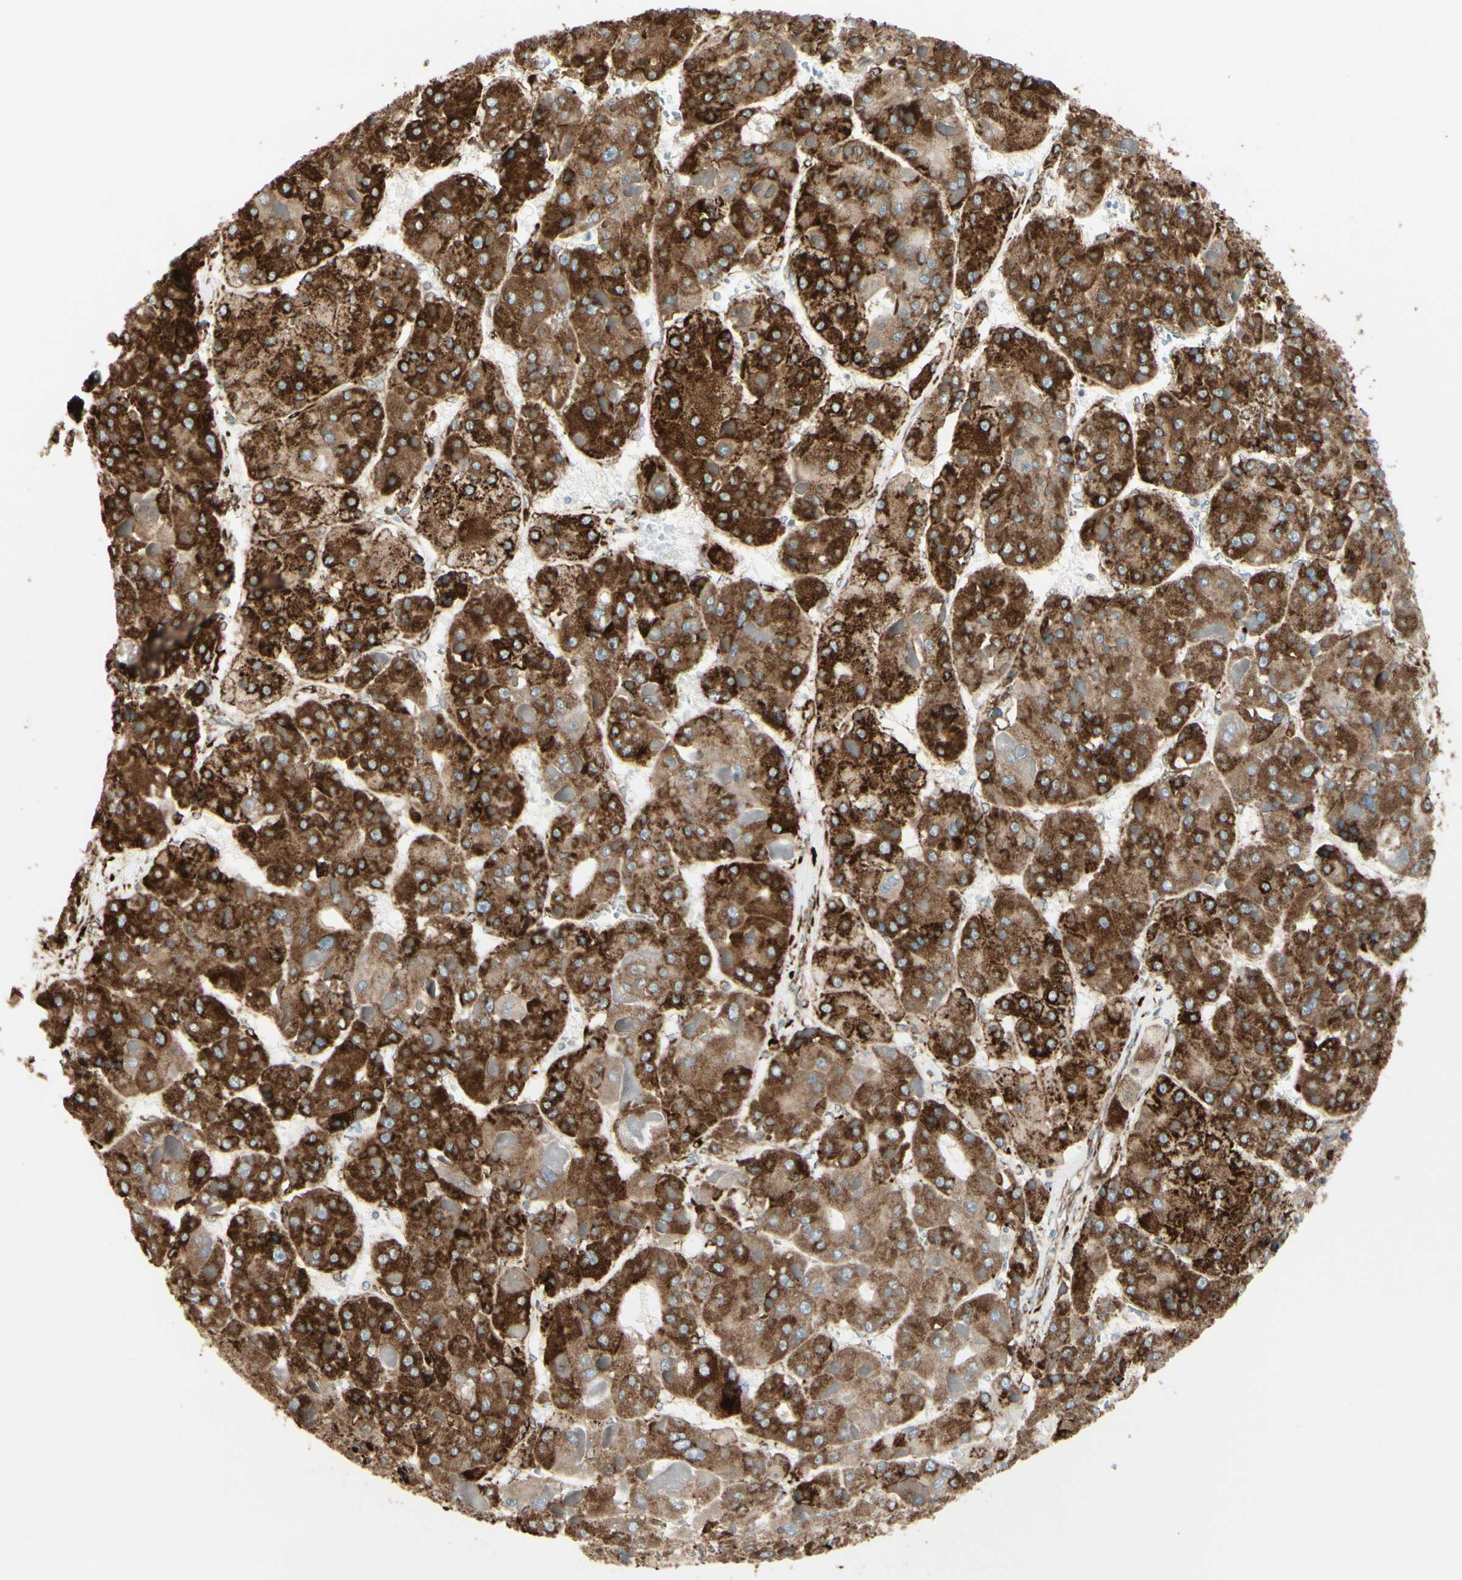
{"staining": {"intensity": "strong", "quantity": ">75%", "location": "cytoplasmic/membranous"}, "tissue": "liver cancer", "cell_type": "Tumor cells", "image_type": "cancer", "snomed": [{"axis": "morphology", "description": "Carcinoma, Hepatocellular, NOS"}, {"axis": "topography", "description": "Liver"}], "caption": "This is an image of IHC staining of liver cancer, which shows strong staining in the cytoplasmic/membranous of tumor cells.", "gene": "RRBP1", "patient": {"sex": "female", "age": 73}}